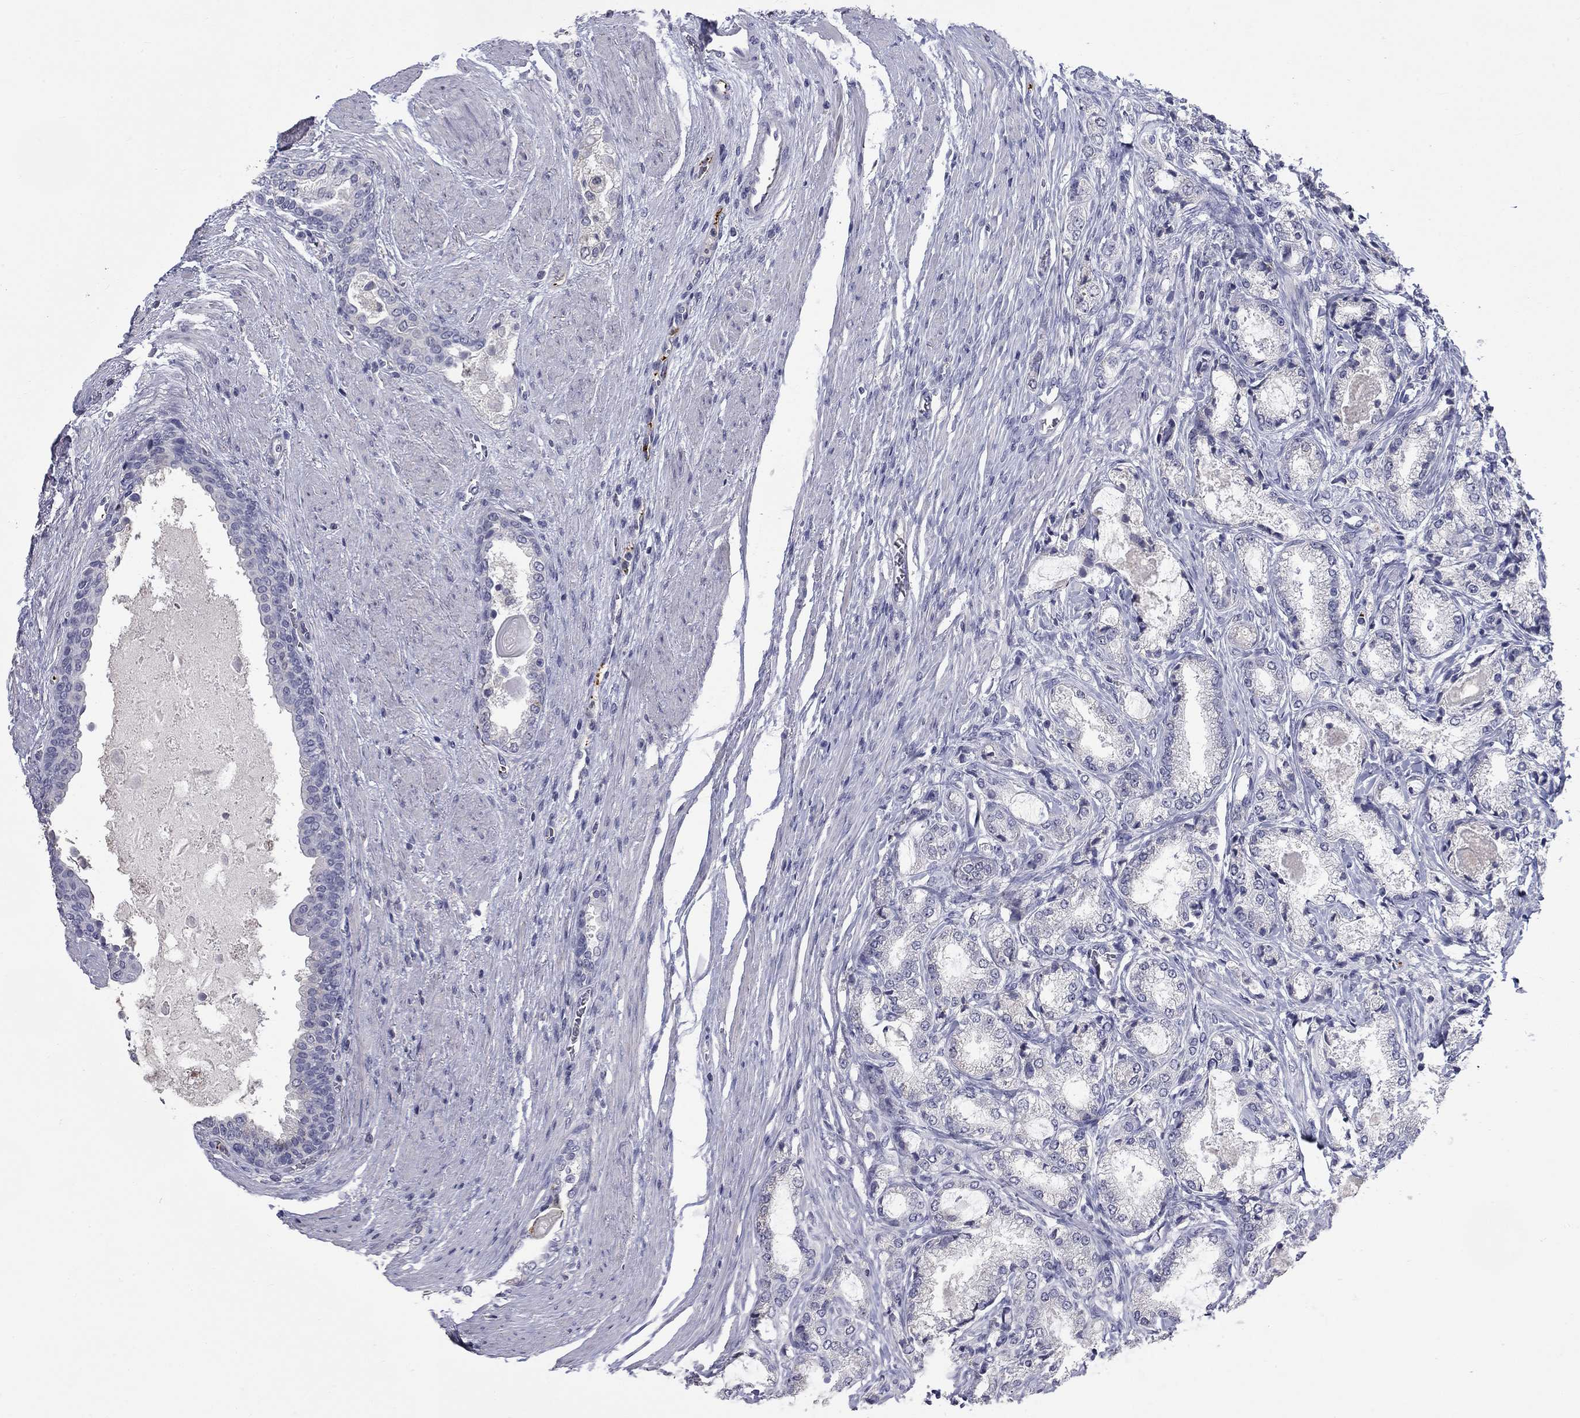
{"staining": {"intensity": "negative", "quantity": "none", "location": "none"}, "tissue": "prostate cancer", "cell_type": "Tumor cells", "image_type": "cancer", "snomed": [{"axis": "morphology", "description": "Adenocarcinoma, NOS"}, {"axis": "topography", "description": "Prostate and seminal vesicle, NOS"}, {"axis": "topography", "description": "Prostate"}], "caption": "The IHC image has no significant positivity in tumor cells of prostate cancer (adenocarcinoma) tissue.", "gene": "PLEK", "patient": {"sex": "male", "age": 62}}